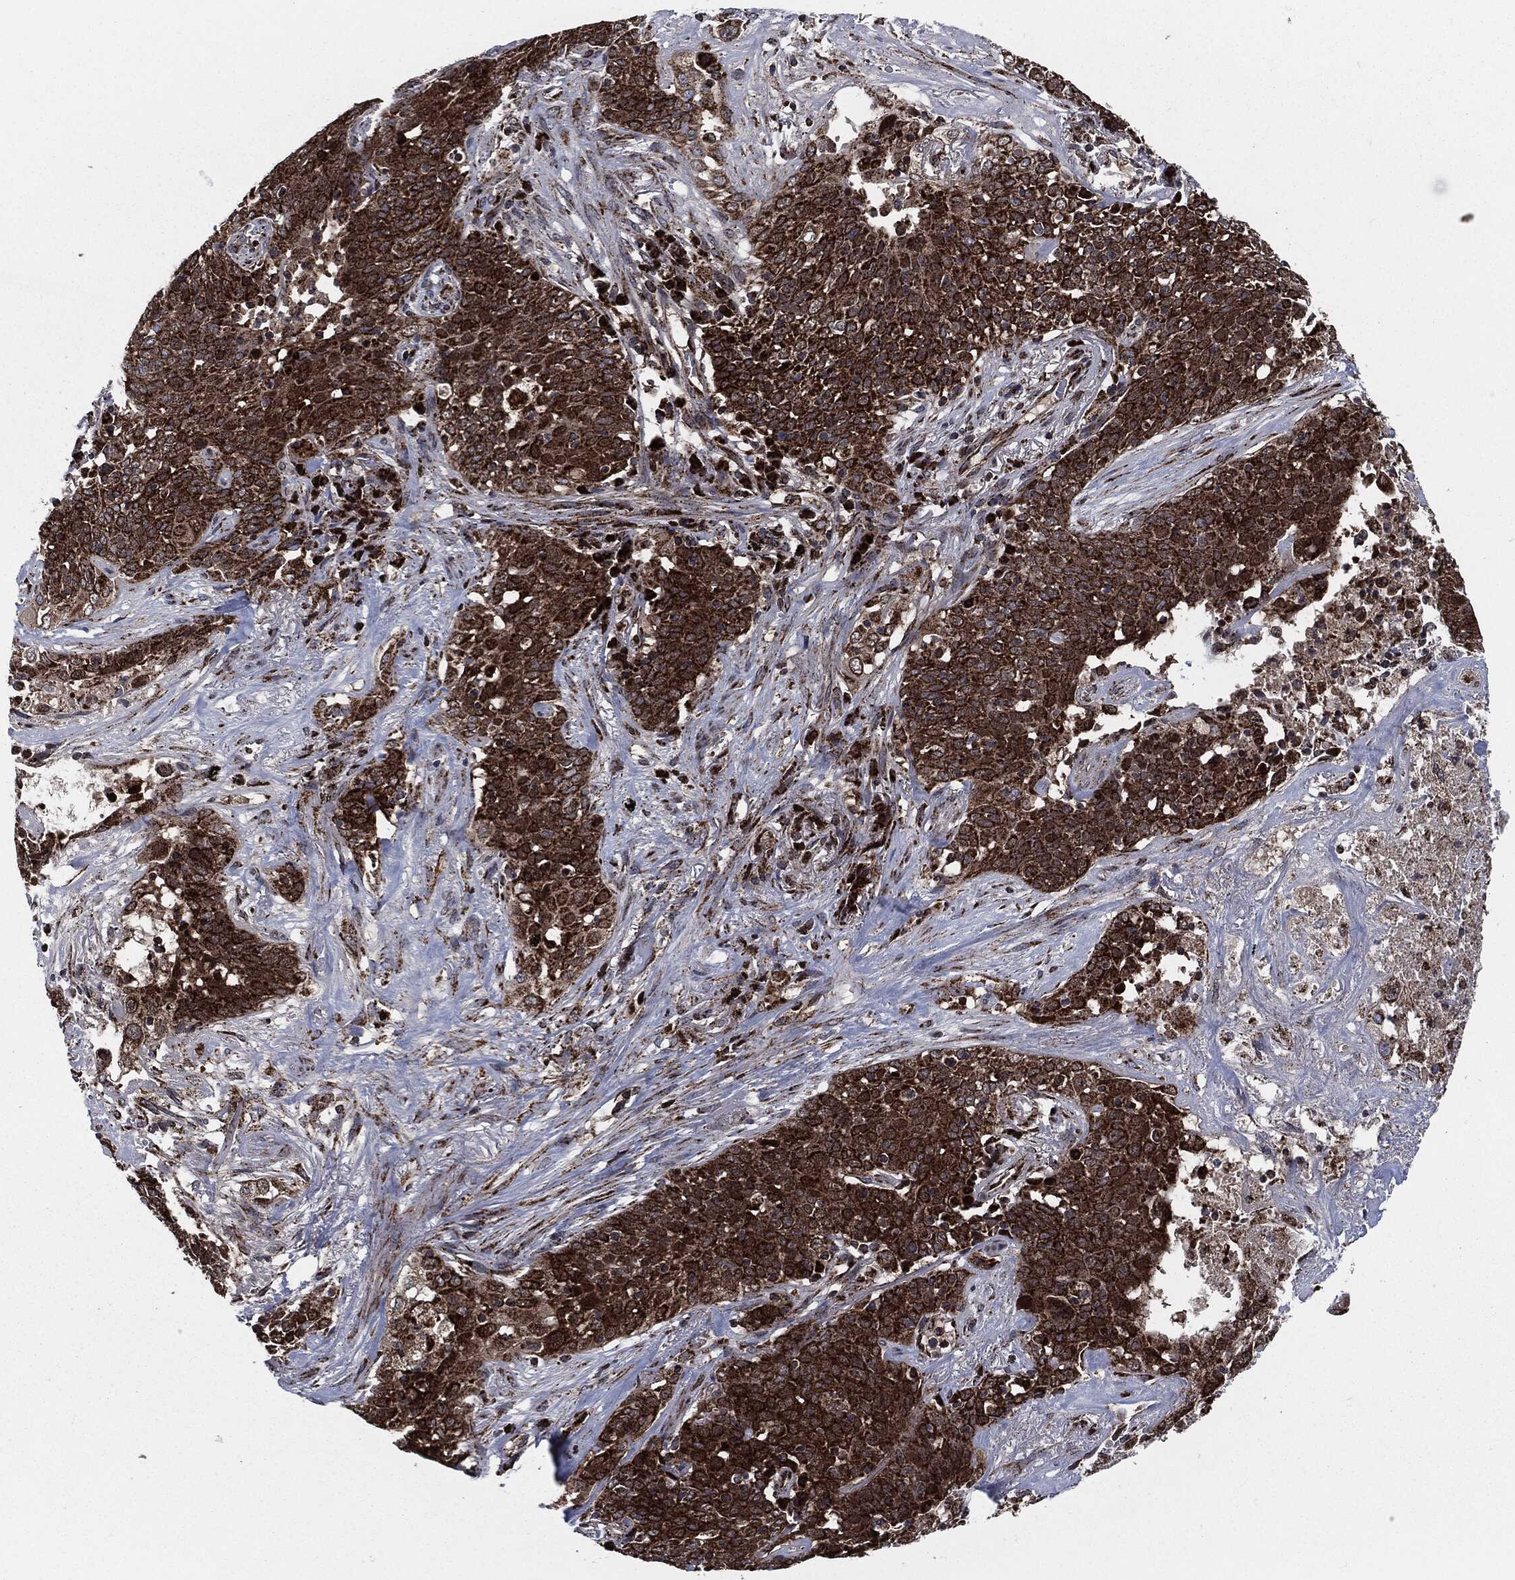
{"staining": {"intensity": "strong", "quantity": "25%-75%", "location": "cytoplasmic/membranous"}, "tissue": "lung cancer", "cell_type": "Tumor cells", "image_type": "cancer", "snomed": [{"axis": "morphology", "description": "Squamous cell carcinoma, NOS"}, {"axis": "topography", "description": "Lung"}], "caption": "DAB immunohistochemical staining of lung cancer shows strong cytoplasmic/membranous protein expression in approximately 25%-75% of tumor cells.", "gene": "FH", "patient": {"sex": "male", "age": 82}}